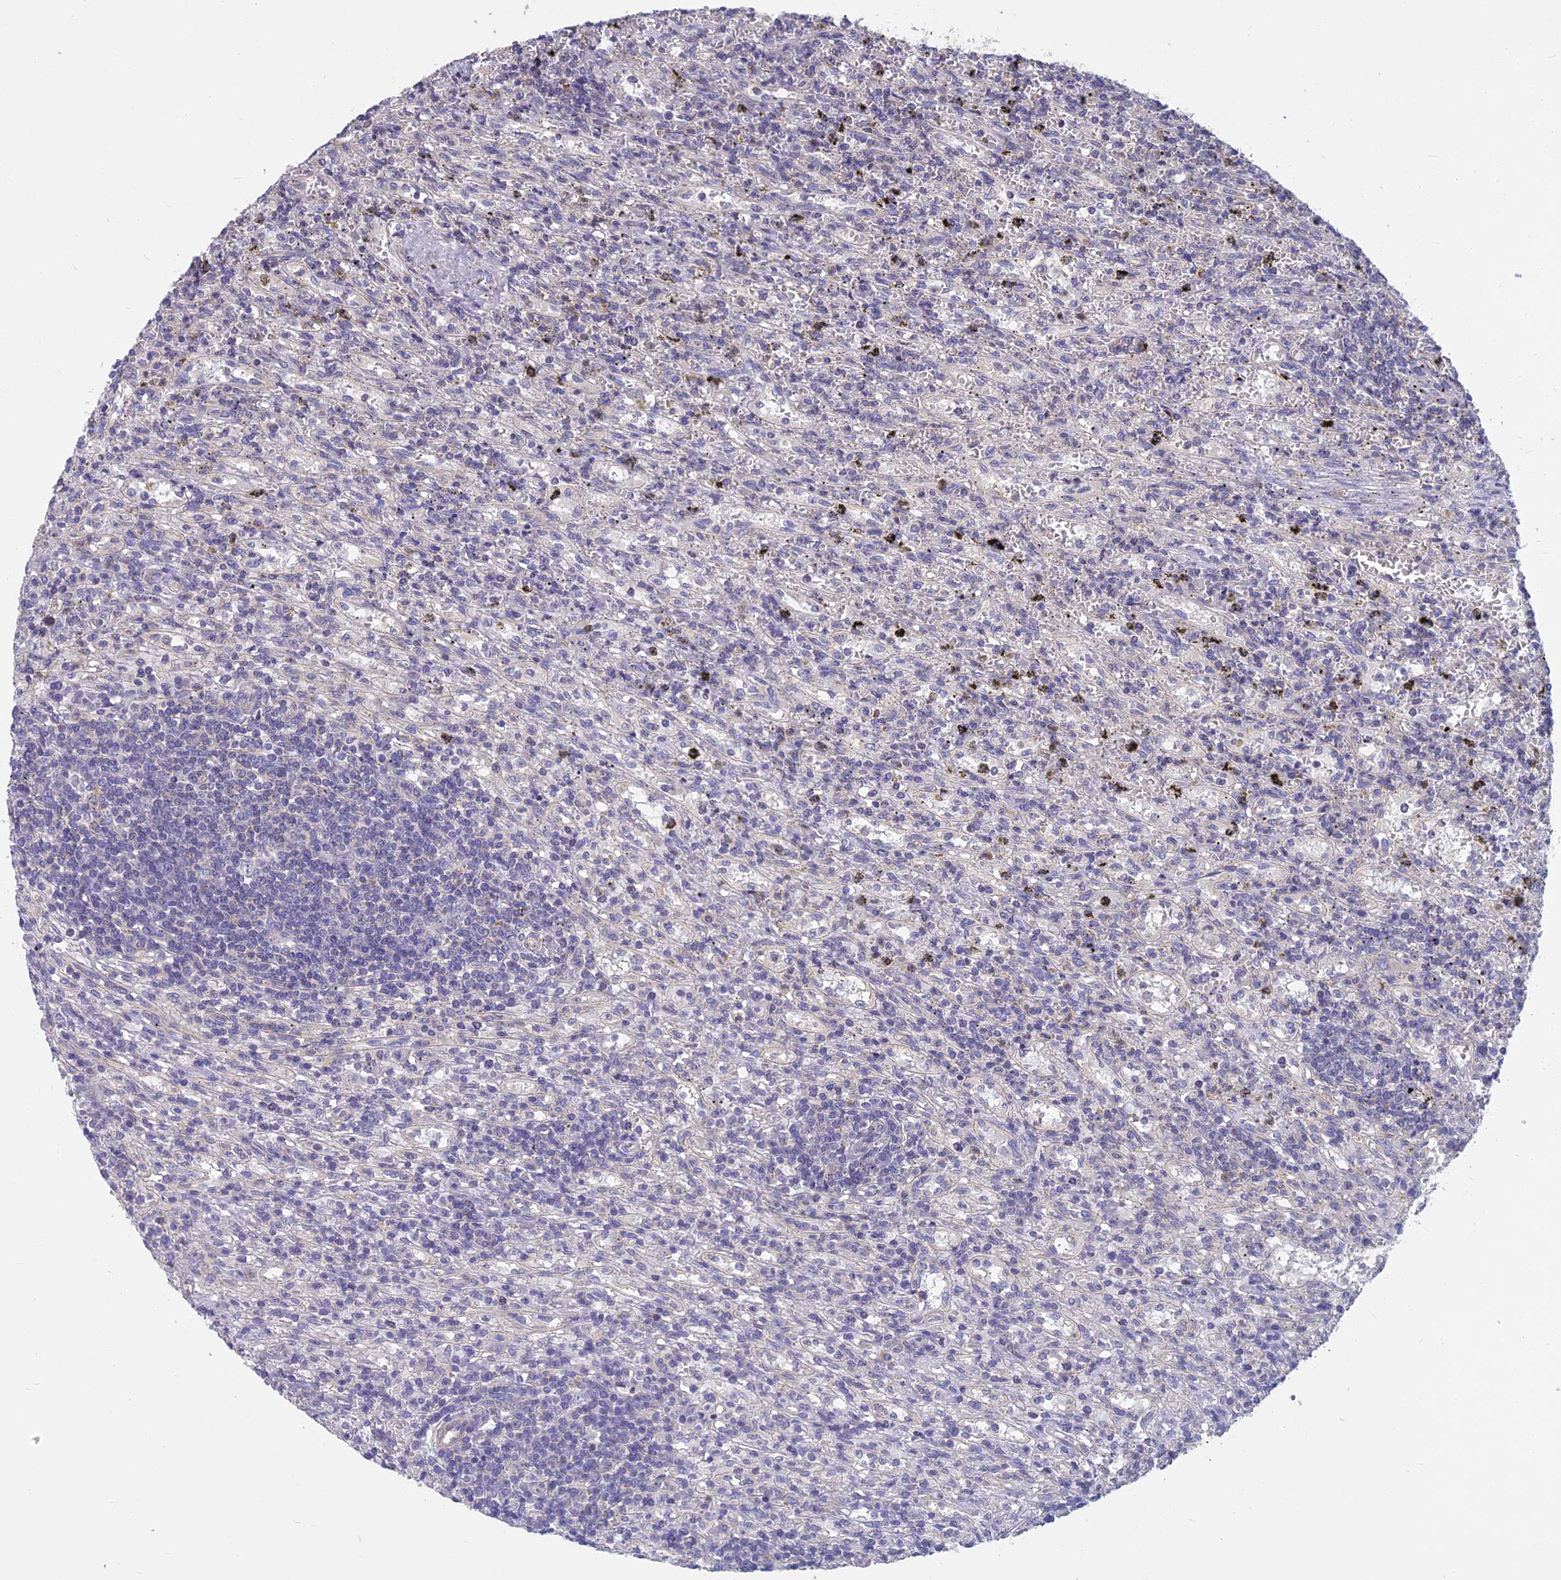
{"staining": {"intensity": "negative", "quantity": "none", "location": "none"}, "tissue": "lymphoma", "cell_type": "Tumor cells", "image_type": "cancer", "snomed": [{"axis": "morphology", "description": "Malignant lymphoma, non-Hodgkin's type, Low grade"}, {"axis": "topography", "description": "Spleen"}], "caption": "Tumor cells show no significant expression in low-grade malignant lymphoma, non-Hodgkin's type. Brightfield microscopy of immunohistochemistry (IHC) stained with DAB (3,3'-diaminobenzidine) (brown) and hematoxylin (blue), captured at high magnification.", "gene": "COX20", "patient": {"sex": "male", "age": 76}}